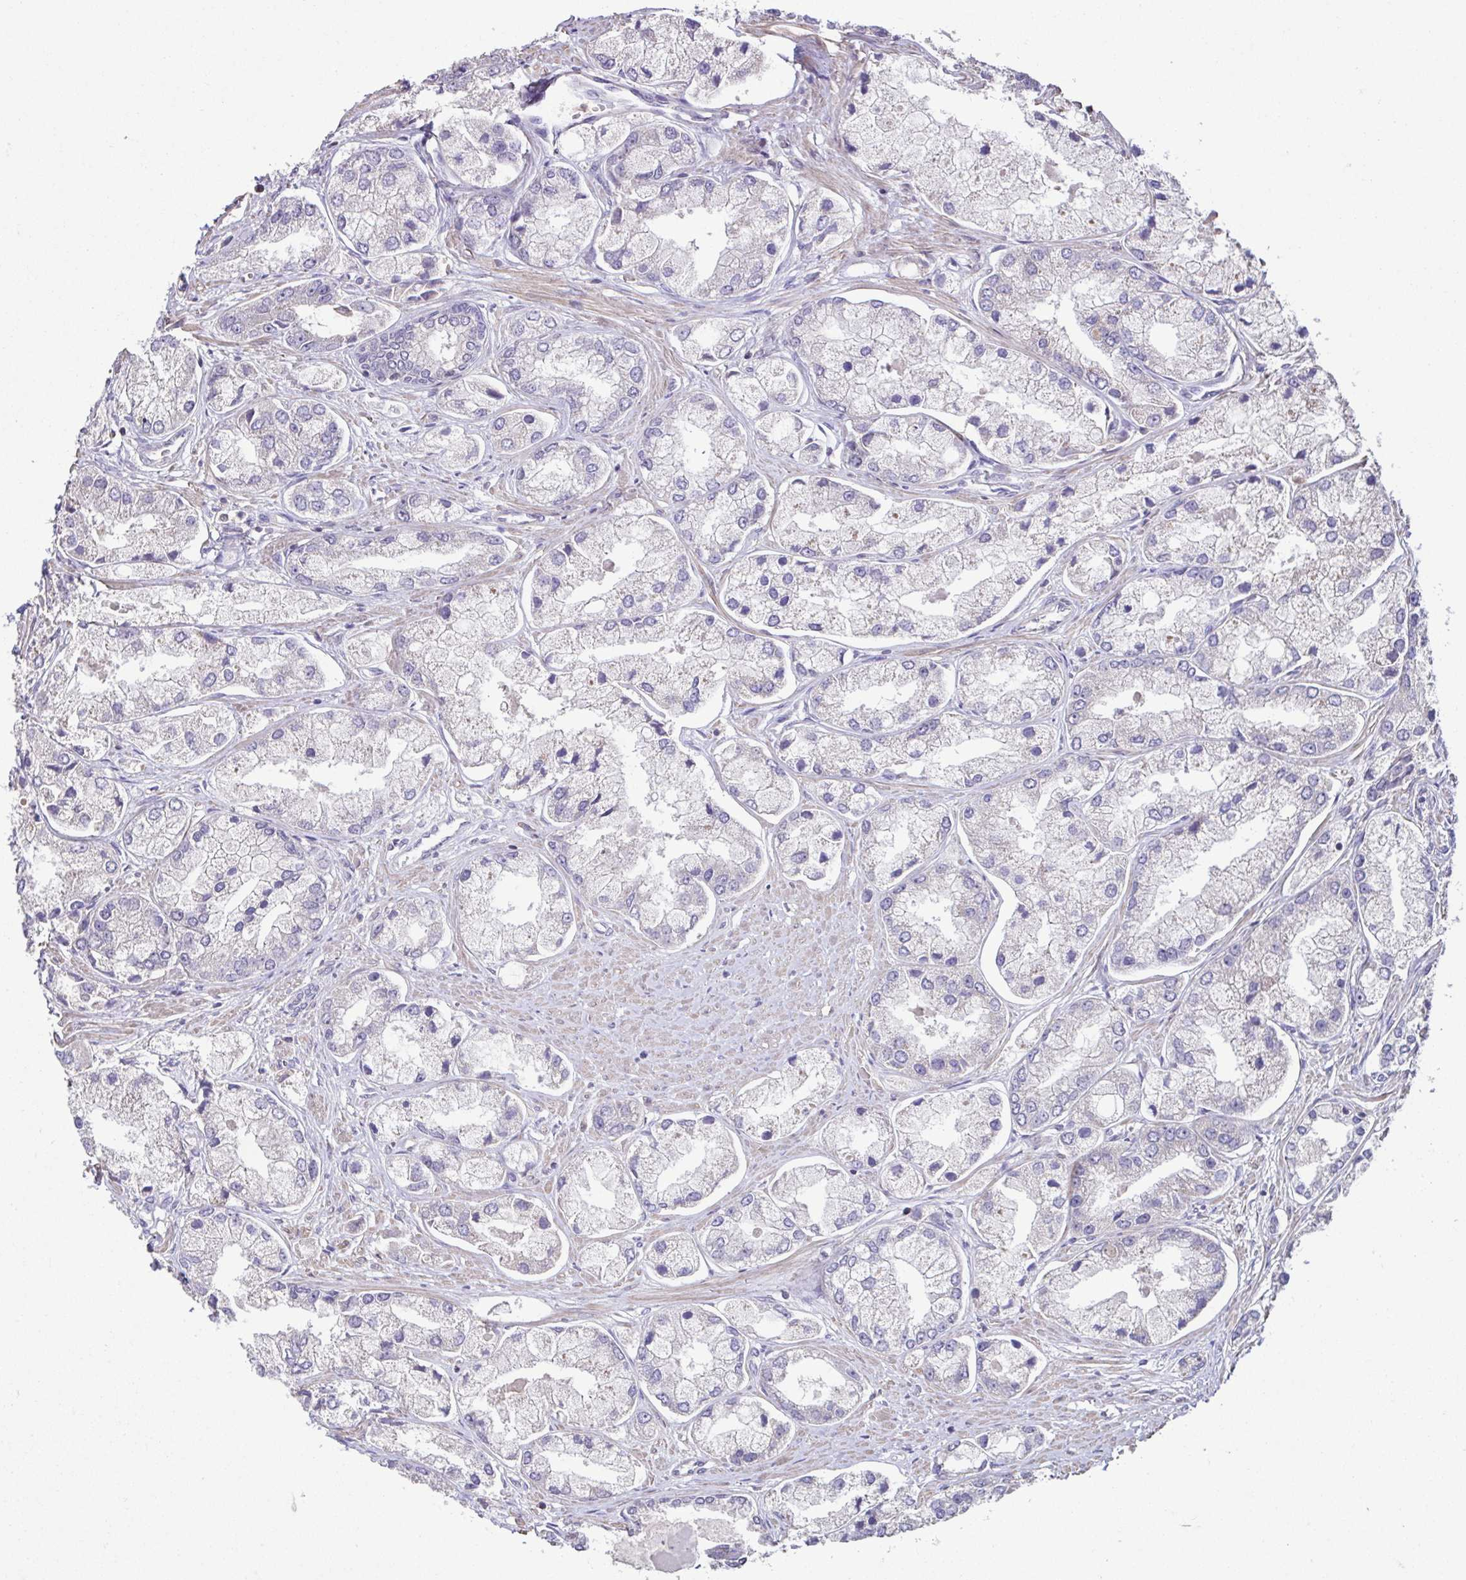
{"staining": {"intensity": "negative", "quantity": "none", "location": "none"}, "tissue": "prostate cancer", "cell_type": "Tumor cells", "image_type": "cancer", "snomed": [{"axis": "morphology", "description": "Adenocarcinoma, Low grade"}, {"axis": "topography", "description": "Prostate"}], "caption": "Tumor cells are negative for protein expression in human prostate cancer.", "gene": "ACTRT2", "patient": {"sex": "male", "age": 69}}